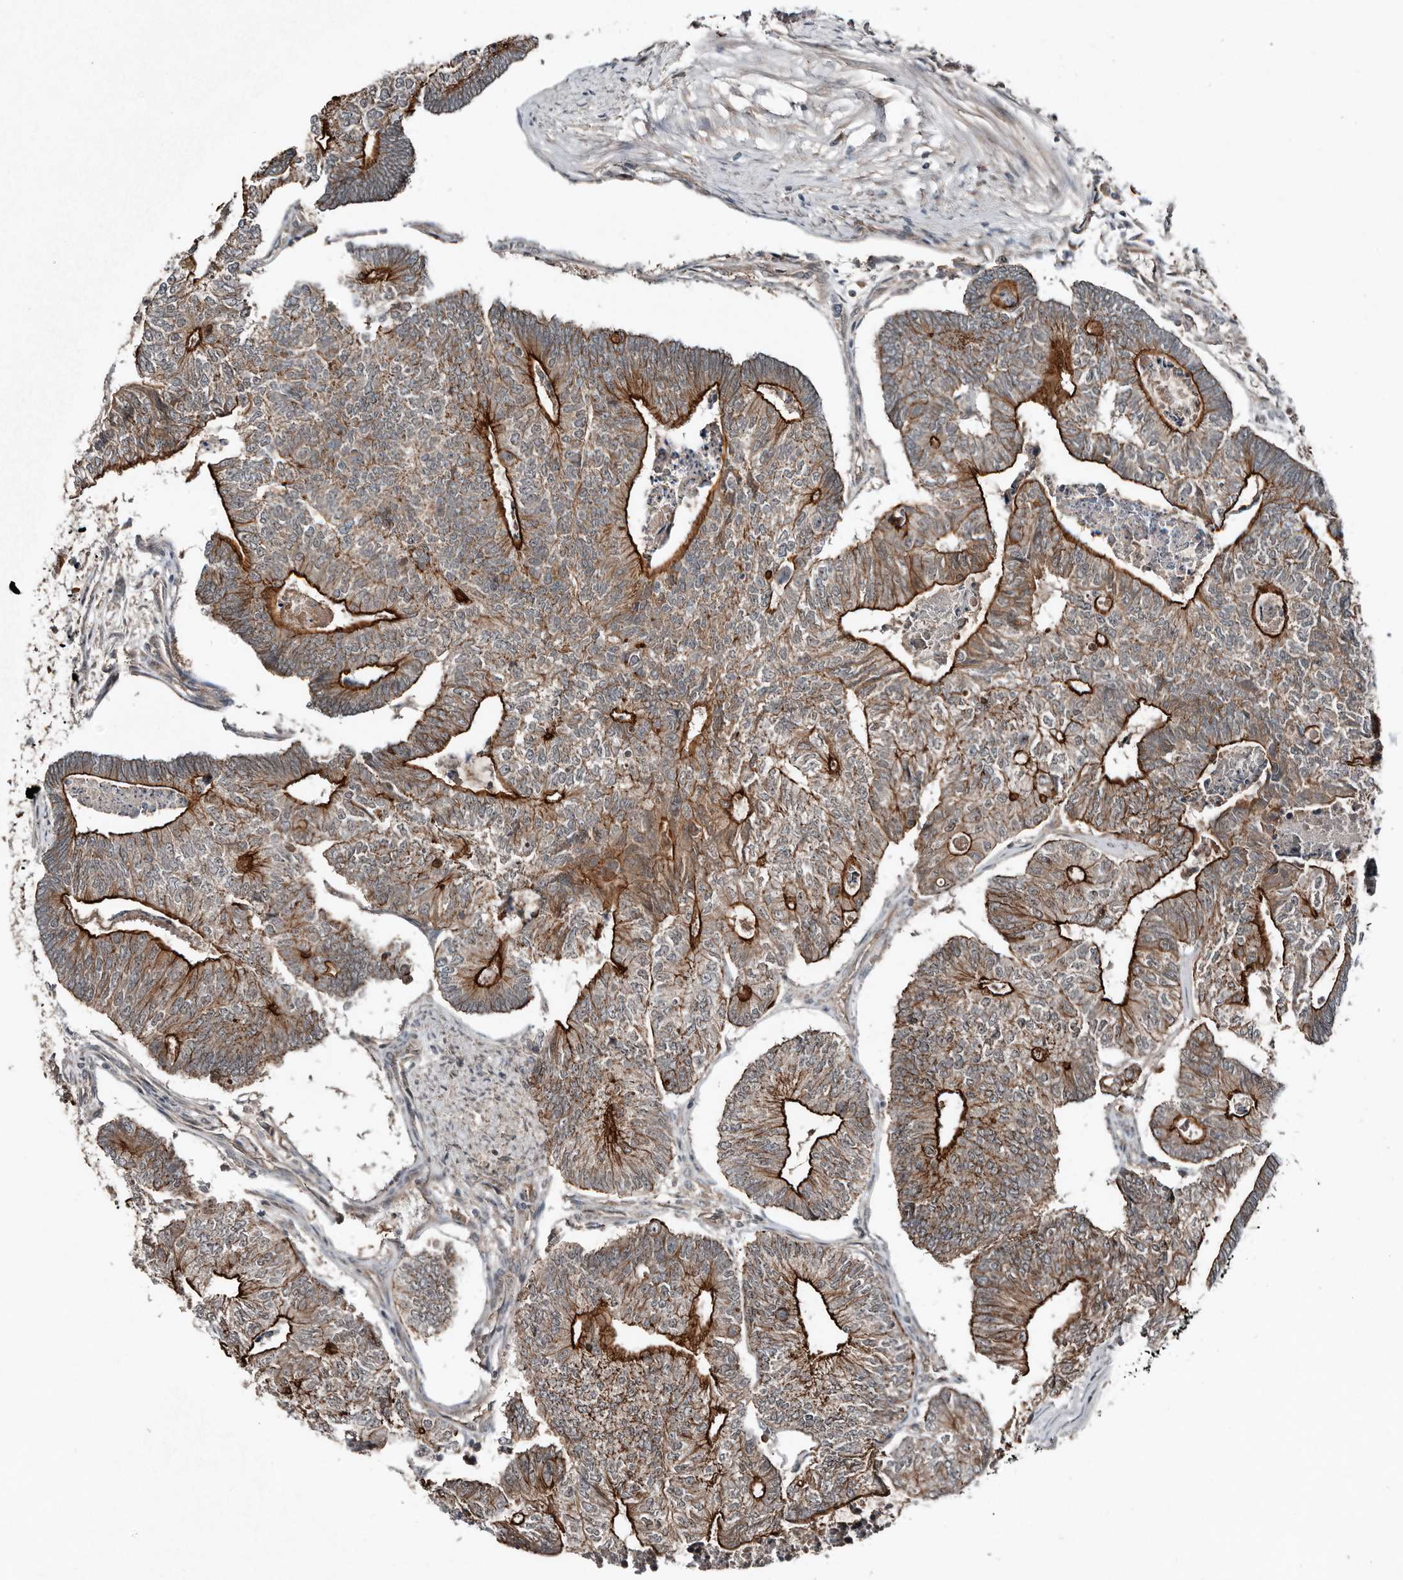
{"staining": {"intensity": "strong", "quantity": "25%-75%", "location": "cytoplasmic/membranous"}, "tissue": "colorectal cancer", "cell_type": "Tumor cells", "image_type": "cancer", "snomed": [{"axis": "morphology", "description": "Adenocarcinoma, NOS"}, {"axis": "topography", "description": "Colon"}], "caption": "DAB (3,3'-diaminobenzidine) immunohistochemical staining of human colorectal adenocarcinoma reveals strong cytoplasmic/membranous protein staining in approximately 25%-75% of tumor cells.", "gene": "TEAD3", "patient": {"sex": "female", "age": 67}}